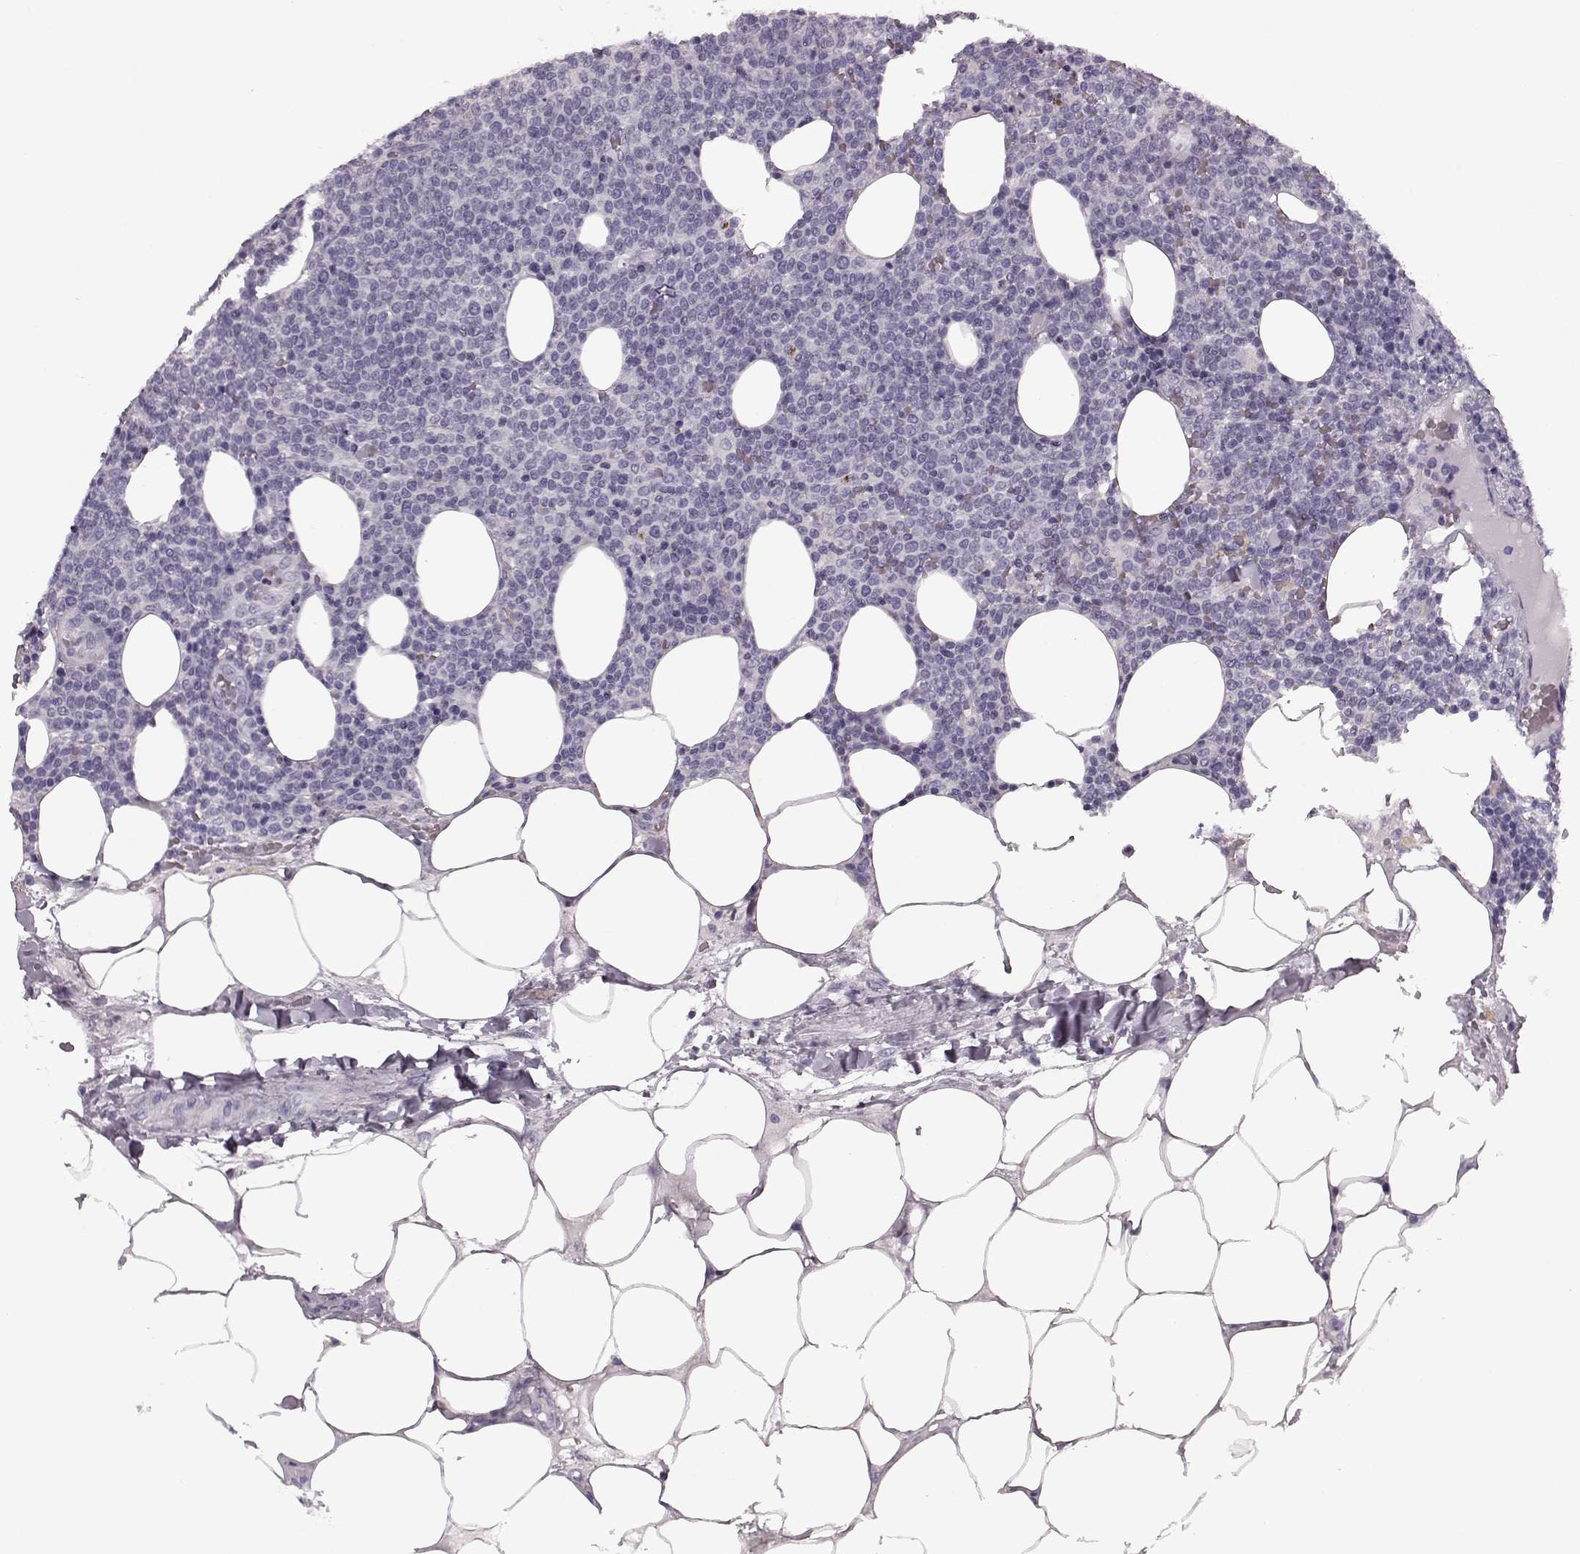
{"staining": {"intensity": "negative", "quantity": "none", "location": "none"}, "tissue": "lymphoma", "cell_type": "Tumor cells", "image_type": "cancer", "snomed": [{"axis": "morphology", "description": "Malignant lymphoma, non-Hodgkin's type, High grade"}, {"axis": "topography", "description": "Lymph node"}], "caption": "The photomicrograph displays no staining of tumor cells in lymphoma.", "gene": "CST7", "patient": {"sex": "male", "age": 61}}